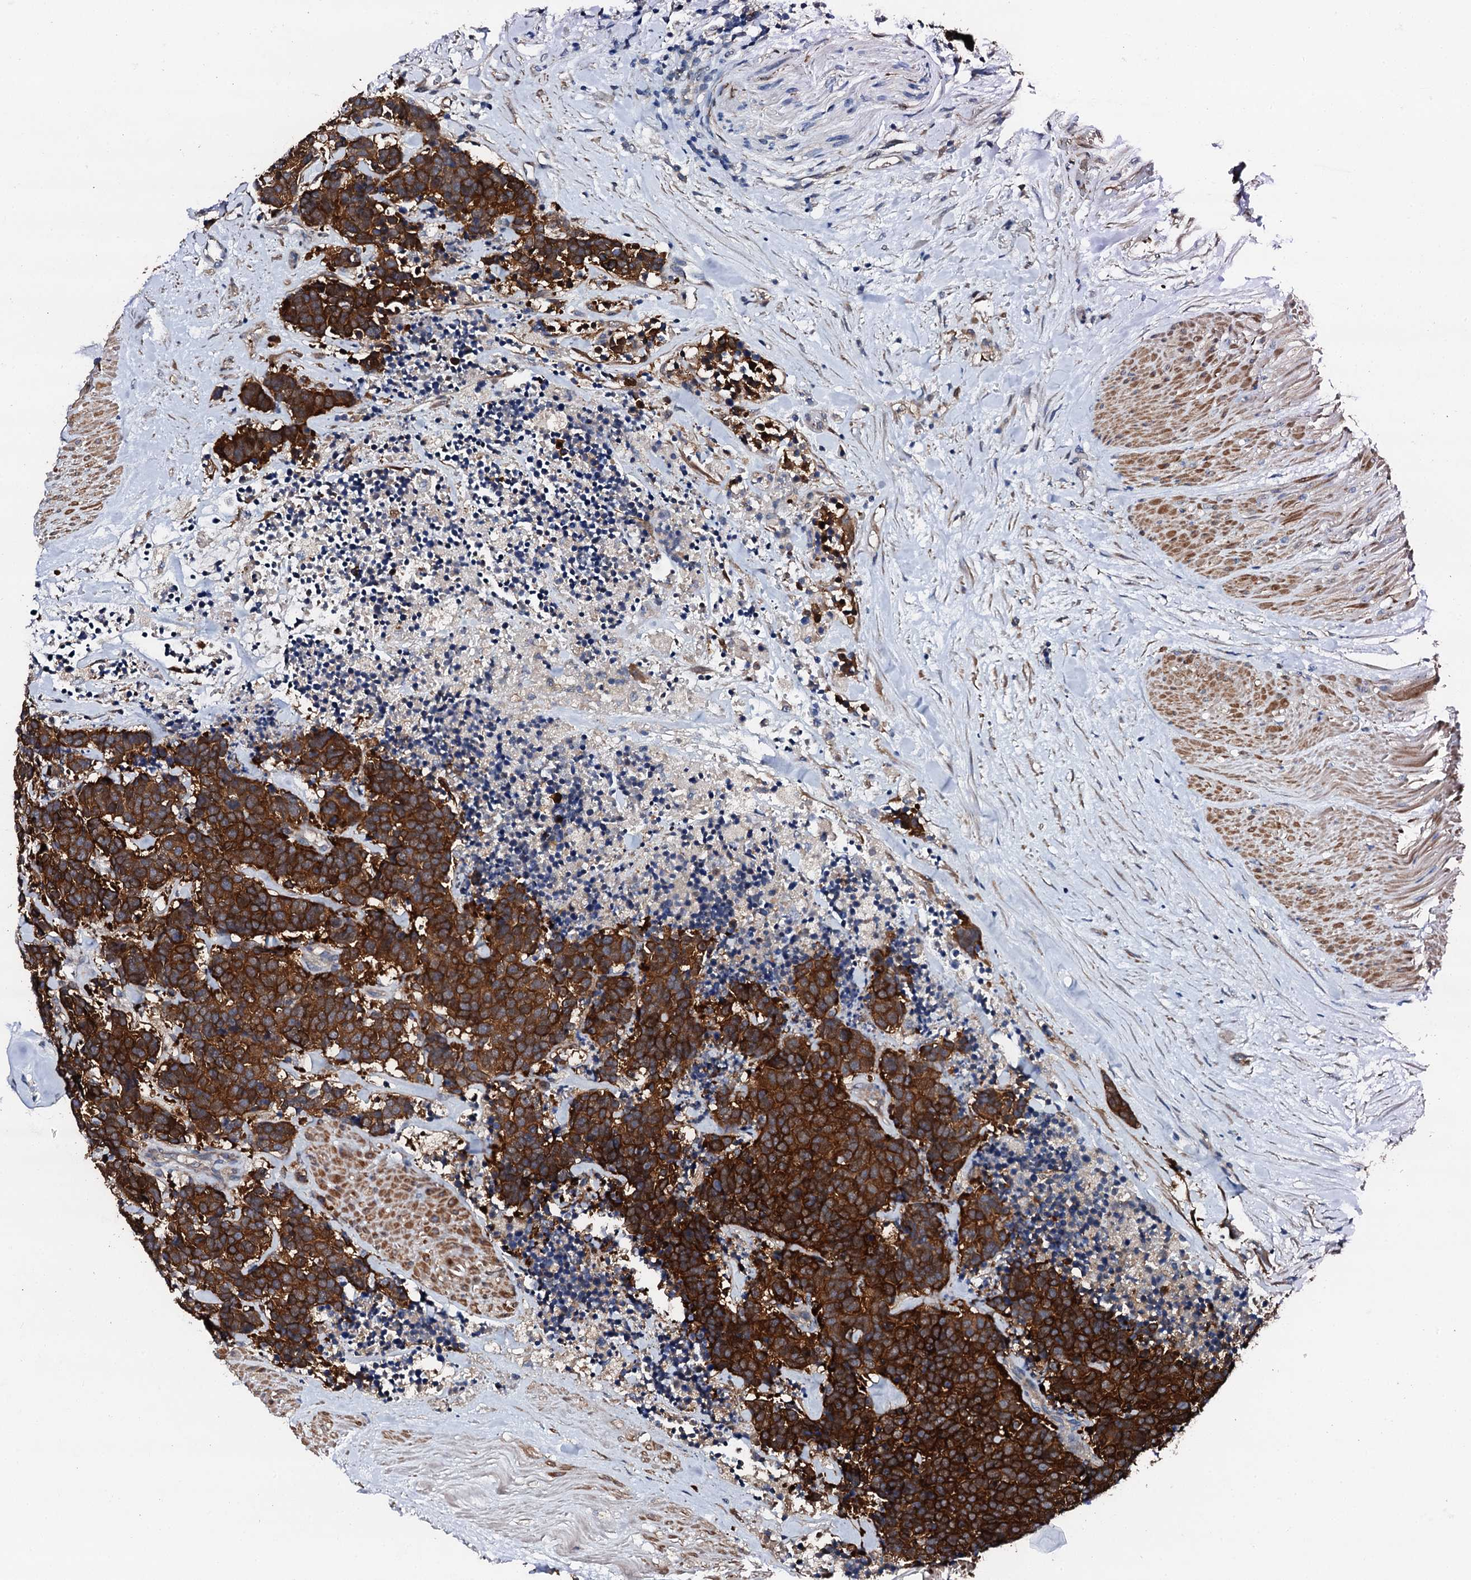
{"staining": {"intensity": "strong", "quantity": ">75%", "location": "cytoplasmic/membranous"}, "tissue": "carcinoid", "cell_type": "Tumor cells", "image_type": "cancer", "snomed": [{"axis": "morphology", "description": "Carcinoma, NOS"}, {"axis": "morphology", "description": "Carcinoid, malignant, NOS"}, {"axis": "topography", "description": "Urinary bladder"}], "caption": "This histopathology image exhibits immunohistochemistry staining of human carcinoid, with high strong cytoplasmic/membranous staining in about >75% of tumor cells.", "gene": "GFOD2", "patient": {"sex": "male", "age": 57}}